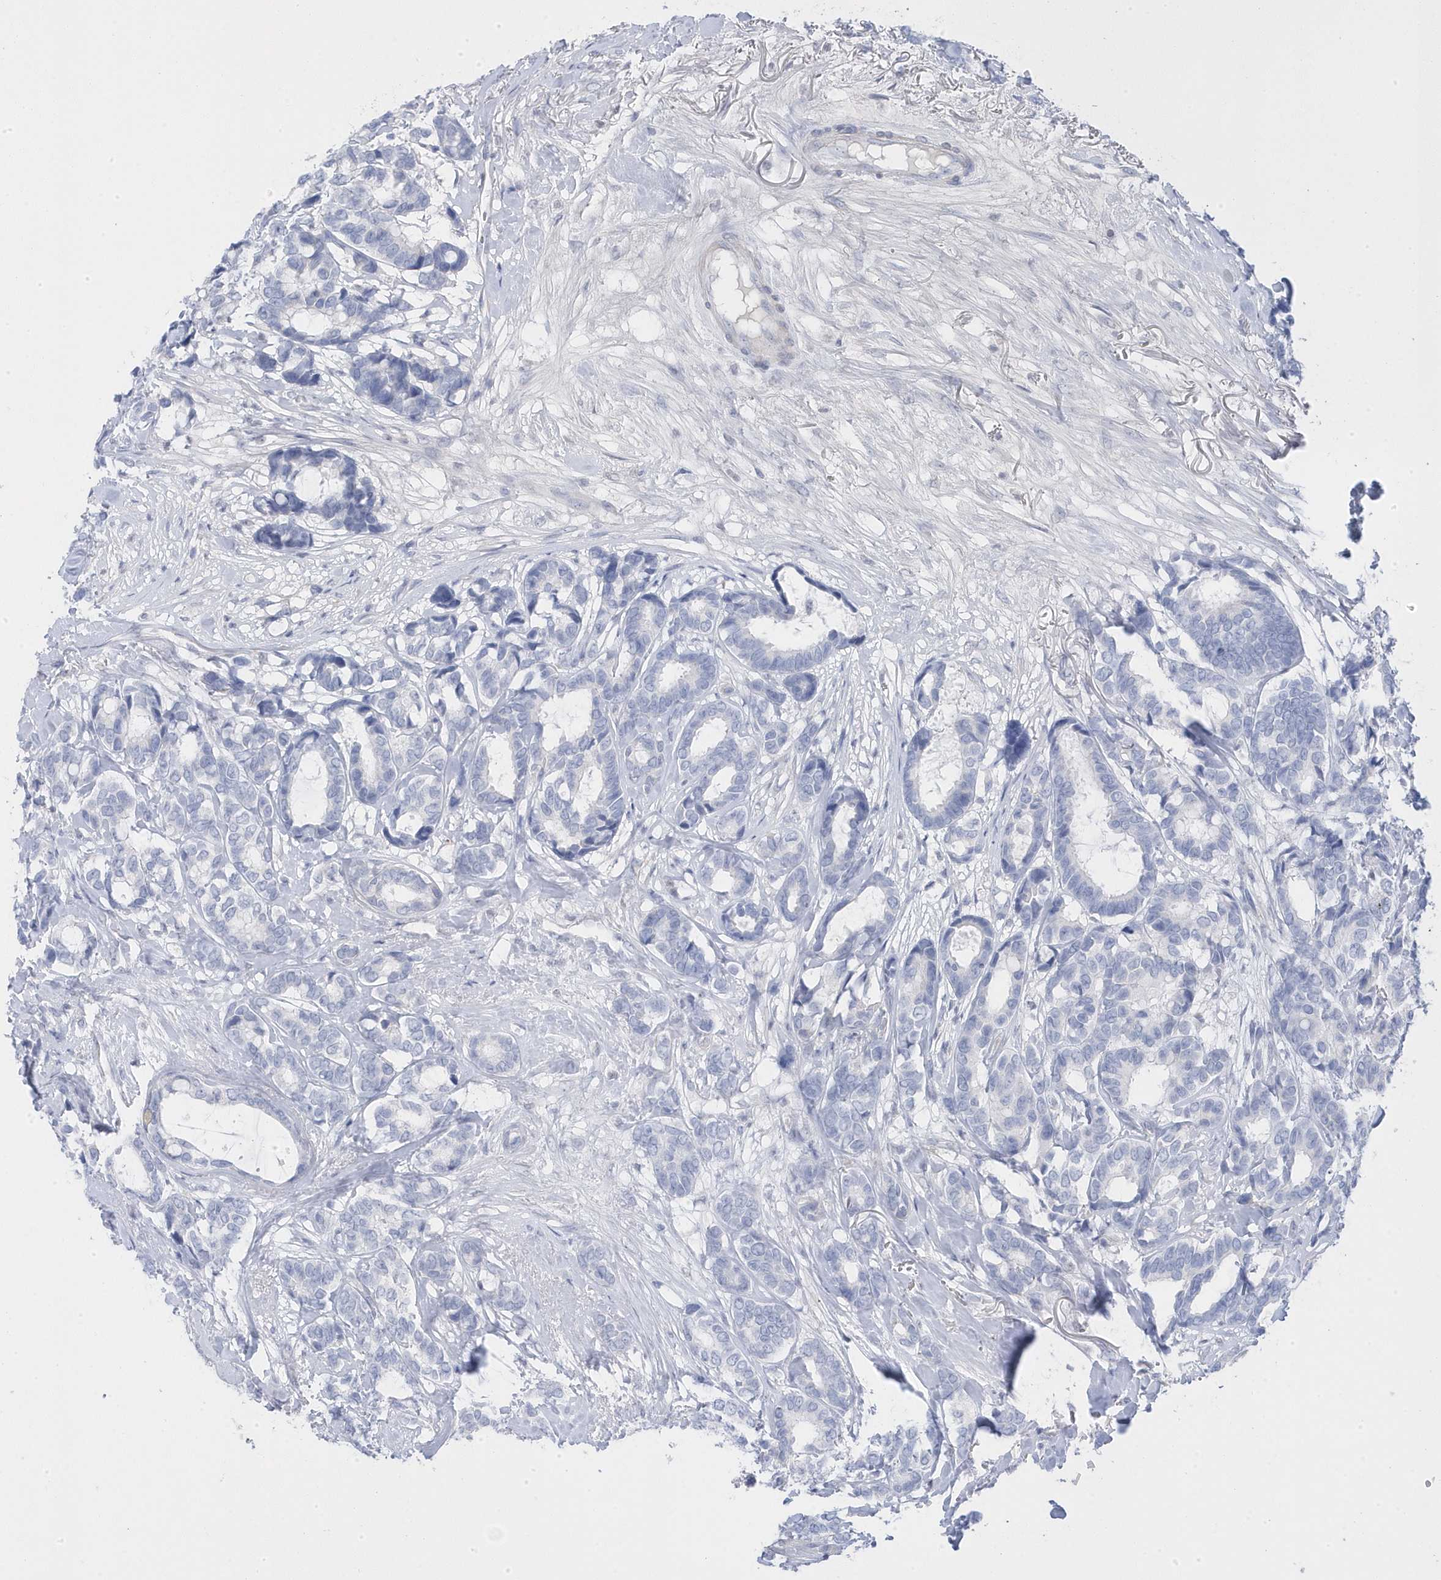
{"staining": {"intensity": "negative", "quantity": "none", "location": "none"}, "tissue": "breast cancer", "cell_type": "Tumor cells", "image_type": "cancer", "snomed": [{"axis": "morphology", "description": "Duct carcinoma"}, {"axis": "topography", "description": "Breast"}], "caption": "This is an IHC micrograph of breast intraductal carcinoma. There is no expression in tumor cells.", "gene": "GTPBP6", "patient": {"sex": "female", "age": 87}}